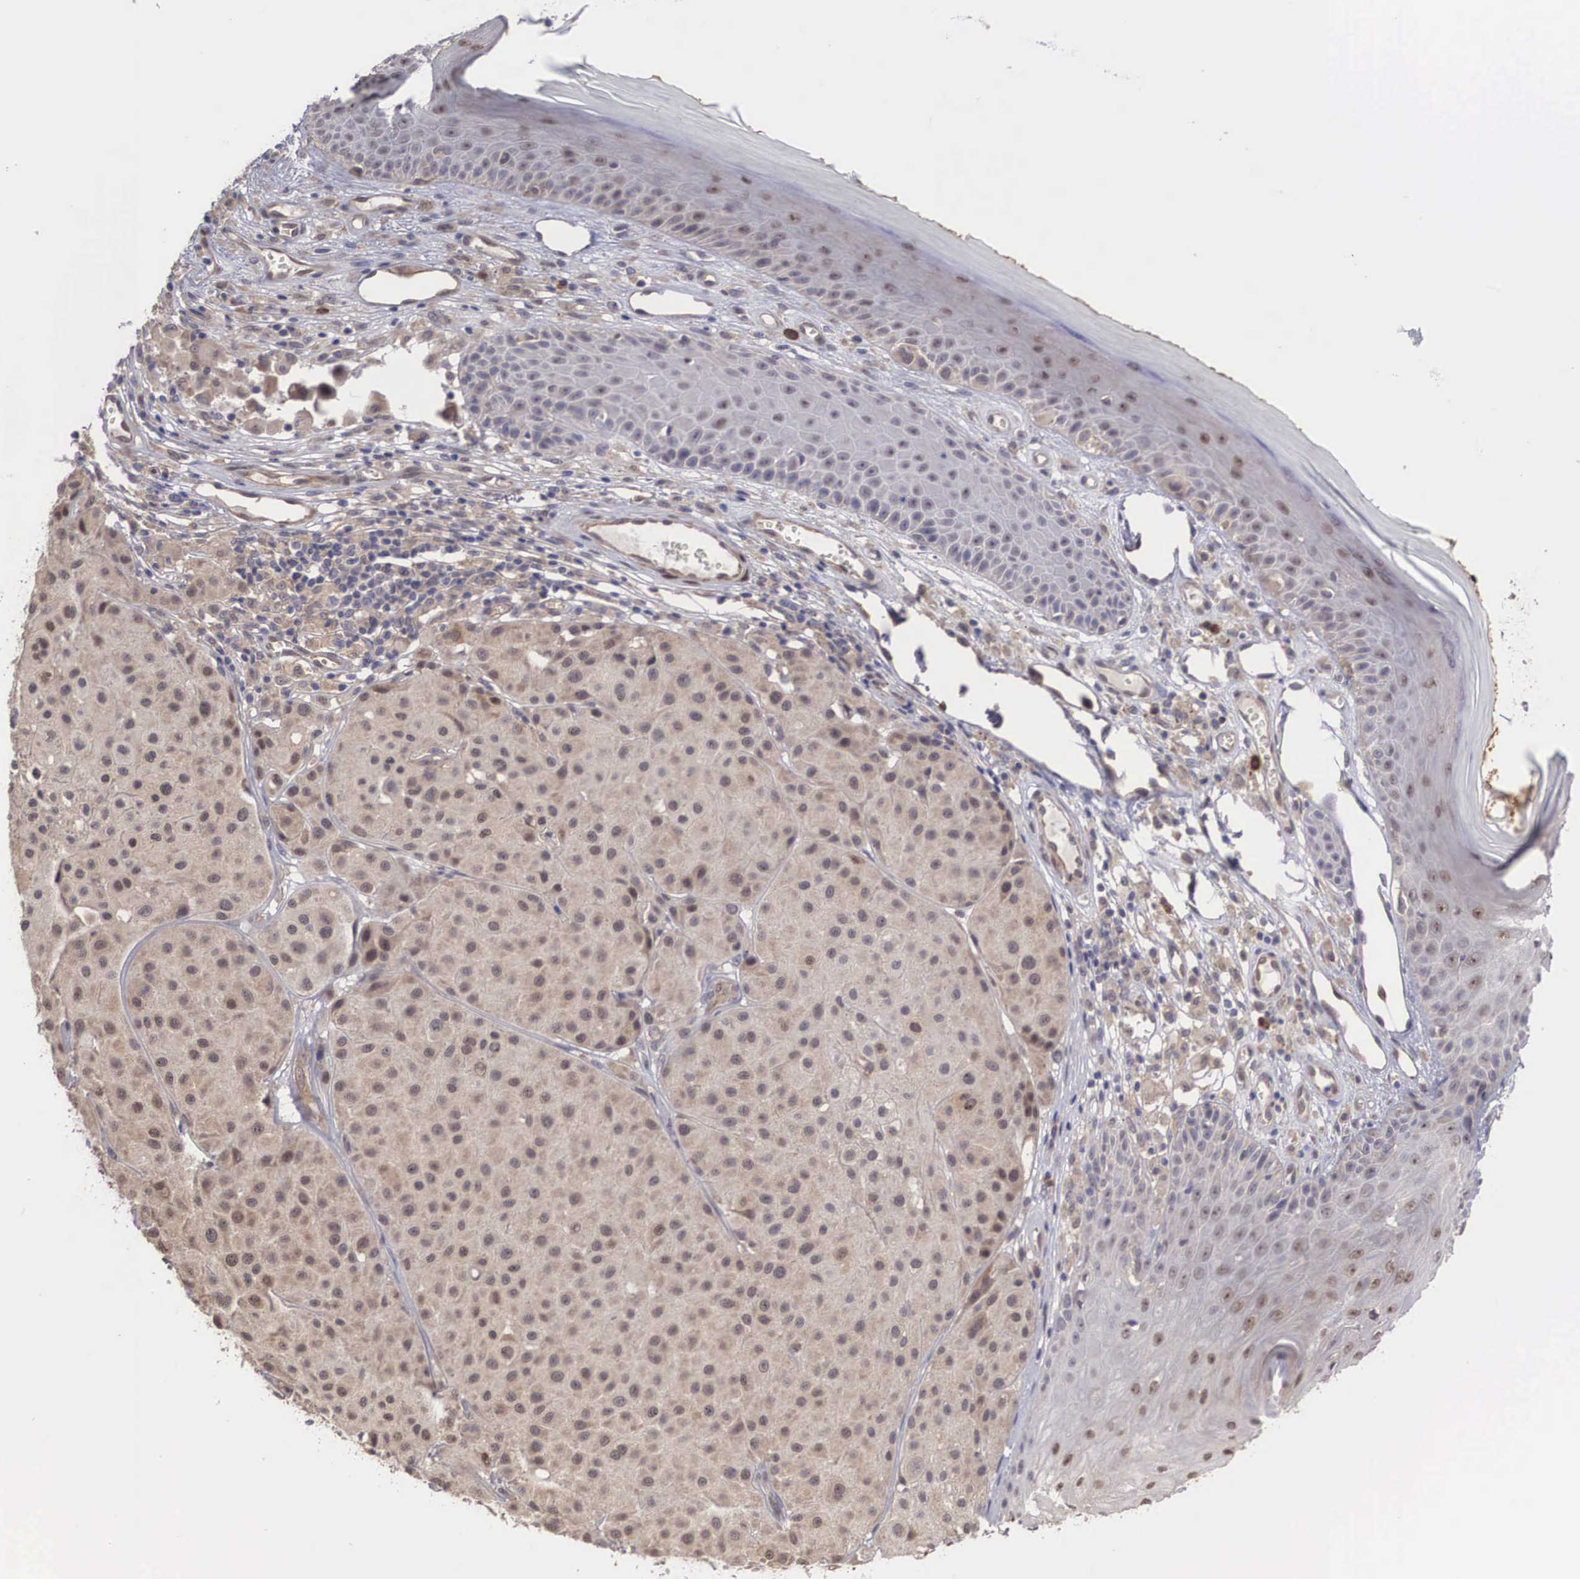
{"staining": {"intensity": "weak", "quantity": ">75%", "location": "cytoplasmic/membranous,nuclear"}, "tissue": "melanoma", "cell_type": "Tumor cells", "image_type": "cancer", "snomed": [{"axis": "morphology", "description": "Malignant melanoma, NOS"}, {"axis": "topography", "description": "Skin"}], "caption": "This image exhibits melanoma stained with IHC to label a protein in brown. The cytoplasmic/membranous and nuclear of tumor cells show weak positivity for the protein. Nuclei are counter-stained blue.", "gene": "DNAJB7", "patient": {"sex": "male", "age": 36}}